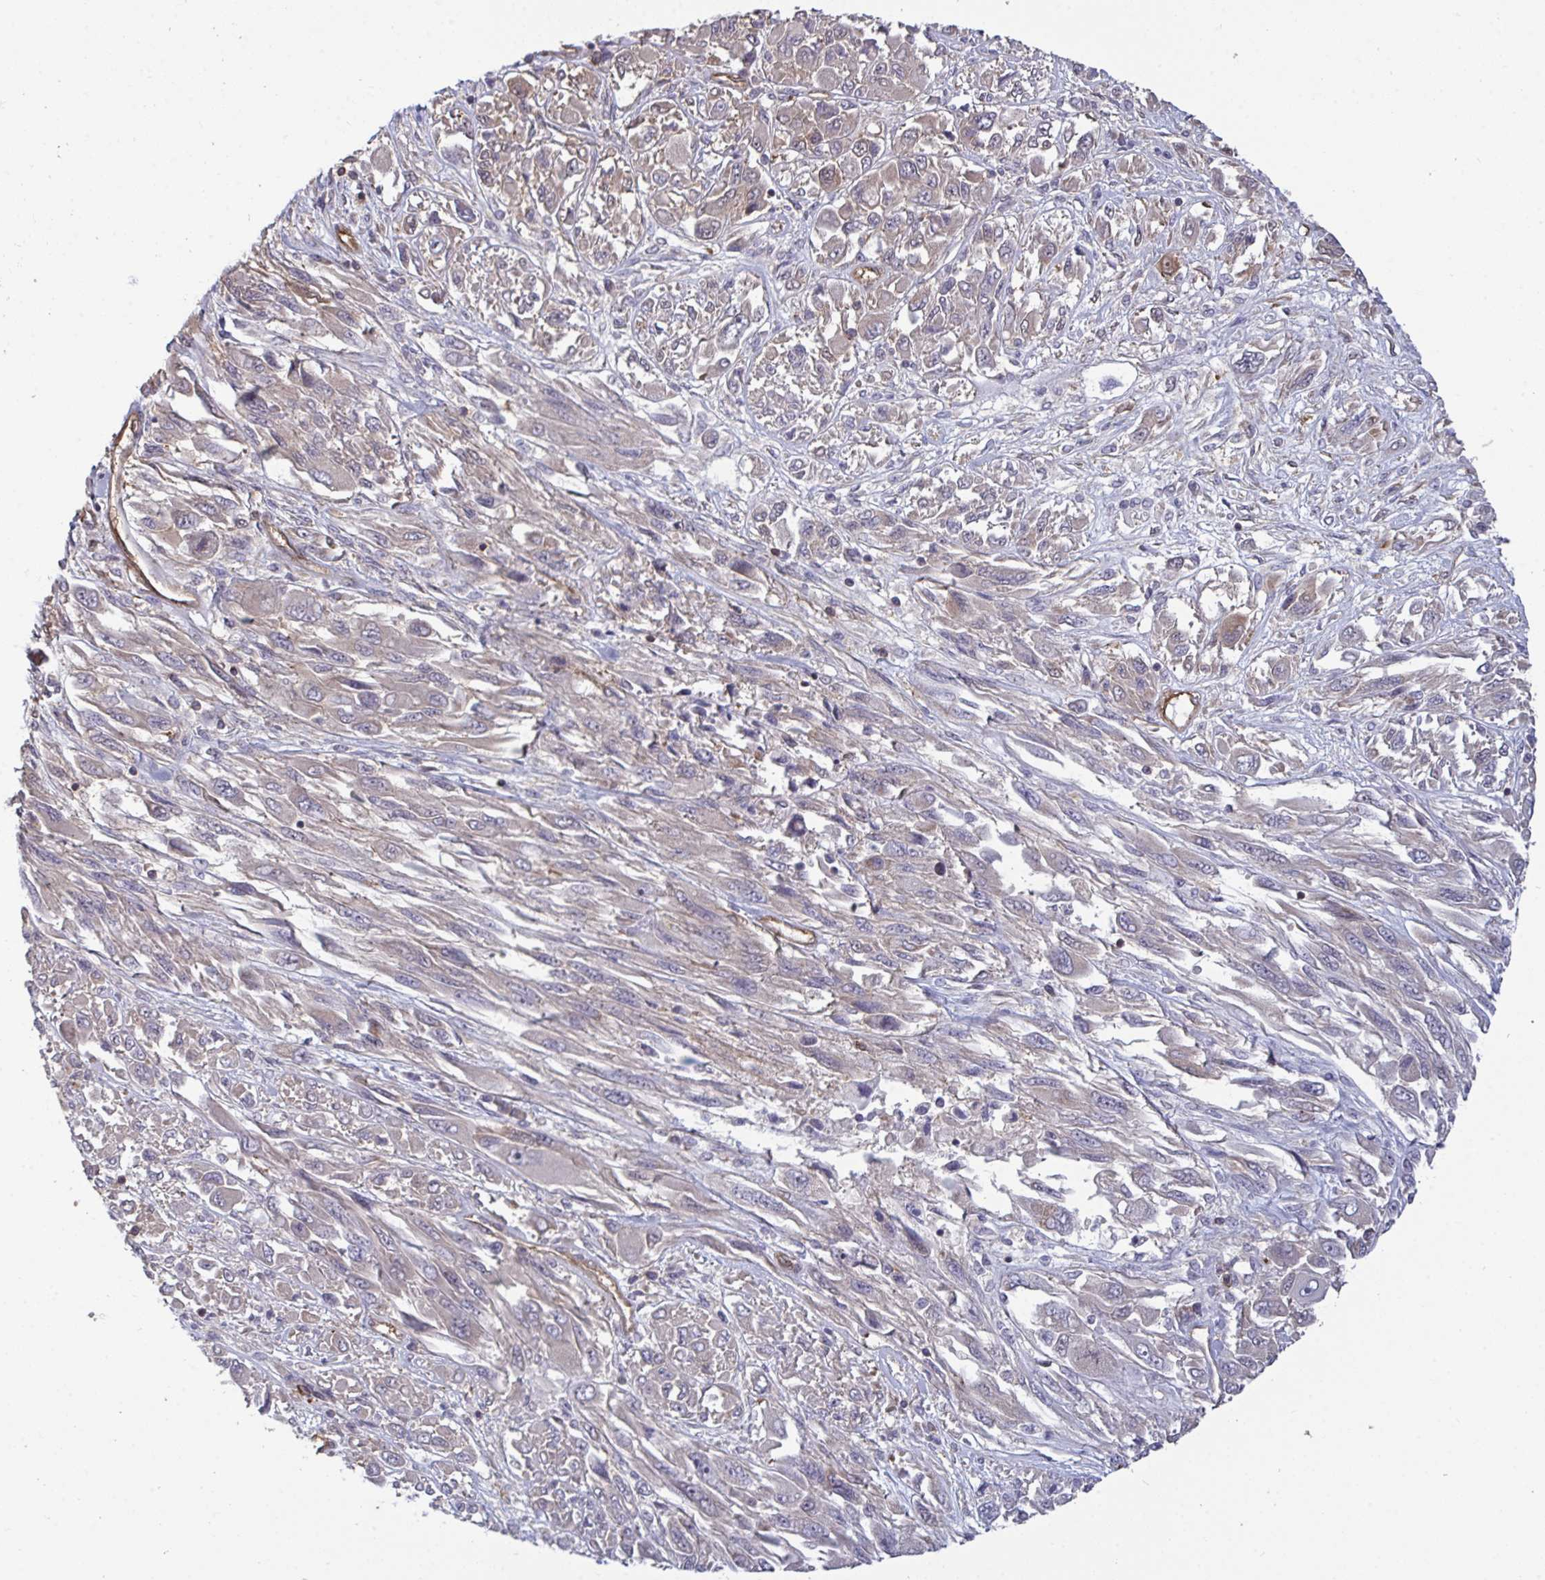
{"staining": {"intensity": "weak", "quantity": "<25%", "location": "cytoplasmic/membranous"}, "tissue": "melanoma", "cell_type": "Tumor cells", "image_type": "cancer", "snomed": [{"axis": "morphology", "description": "Malignant melanoma, NOS"}, {"axis": "topography", "description": "Skin"}], "caption": "This is an immunohistochemistry (IHC) micrograph of malignant melanoma. There is no expression in tumor cells.", "gene": "ISCU", "patient": {"sex": "female", "age": 91}}